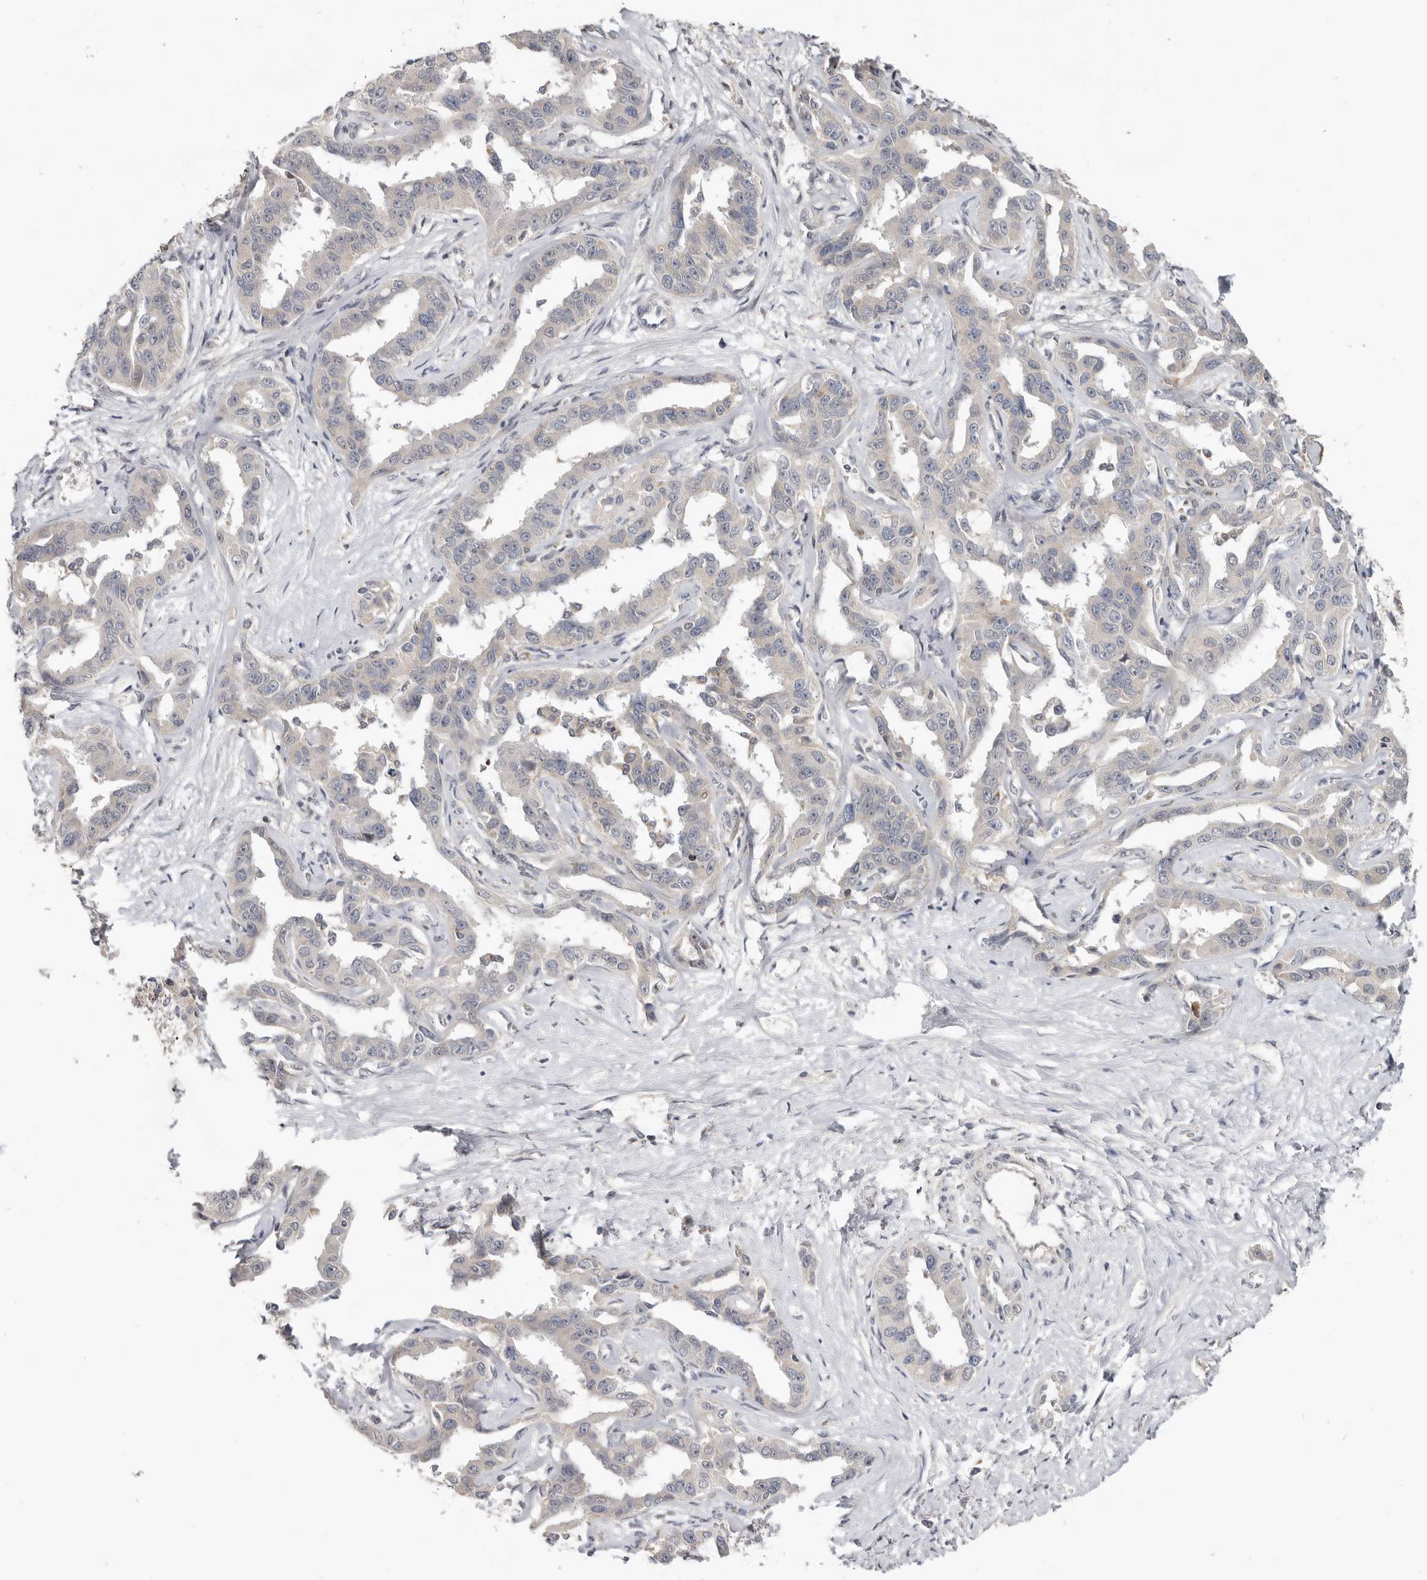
{"staining": {"intensity": "negative", "quantity": "none", "location": "none"}, "tissue": "liver cancer", "cell_type": "Tumor cells", "image_type": "cancer", "snomed": [{"axis": "morphology", "description": "Cholangiocarcinoma"}, {"axis": "topography", "description": "Liver"}], "caption": "DAB (3,3'-diaminobenzidine) immunohistochemical staining of human liver cancer (cholangiocarcinoma) reveals no significant positivity in tumor cells.", "gene": "BRCA2", "patient": {"sex": "male", "age": 59}}